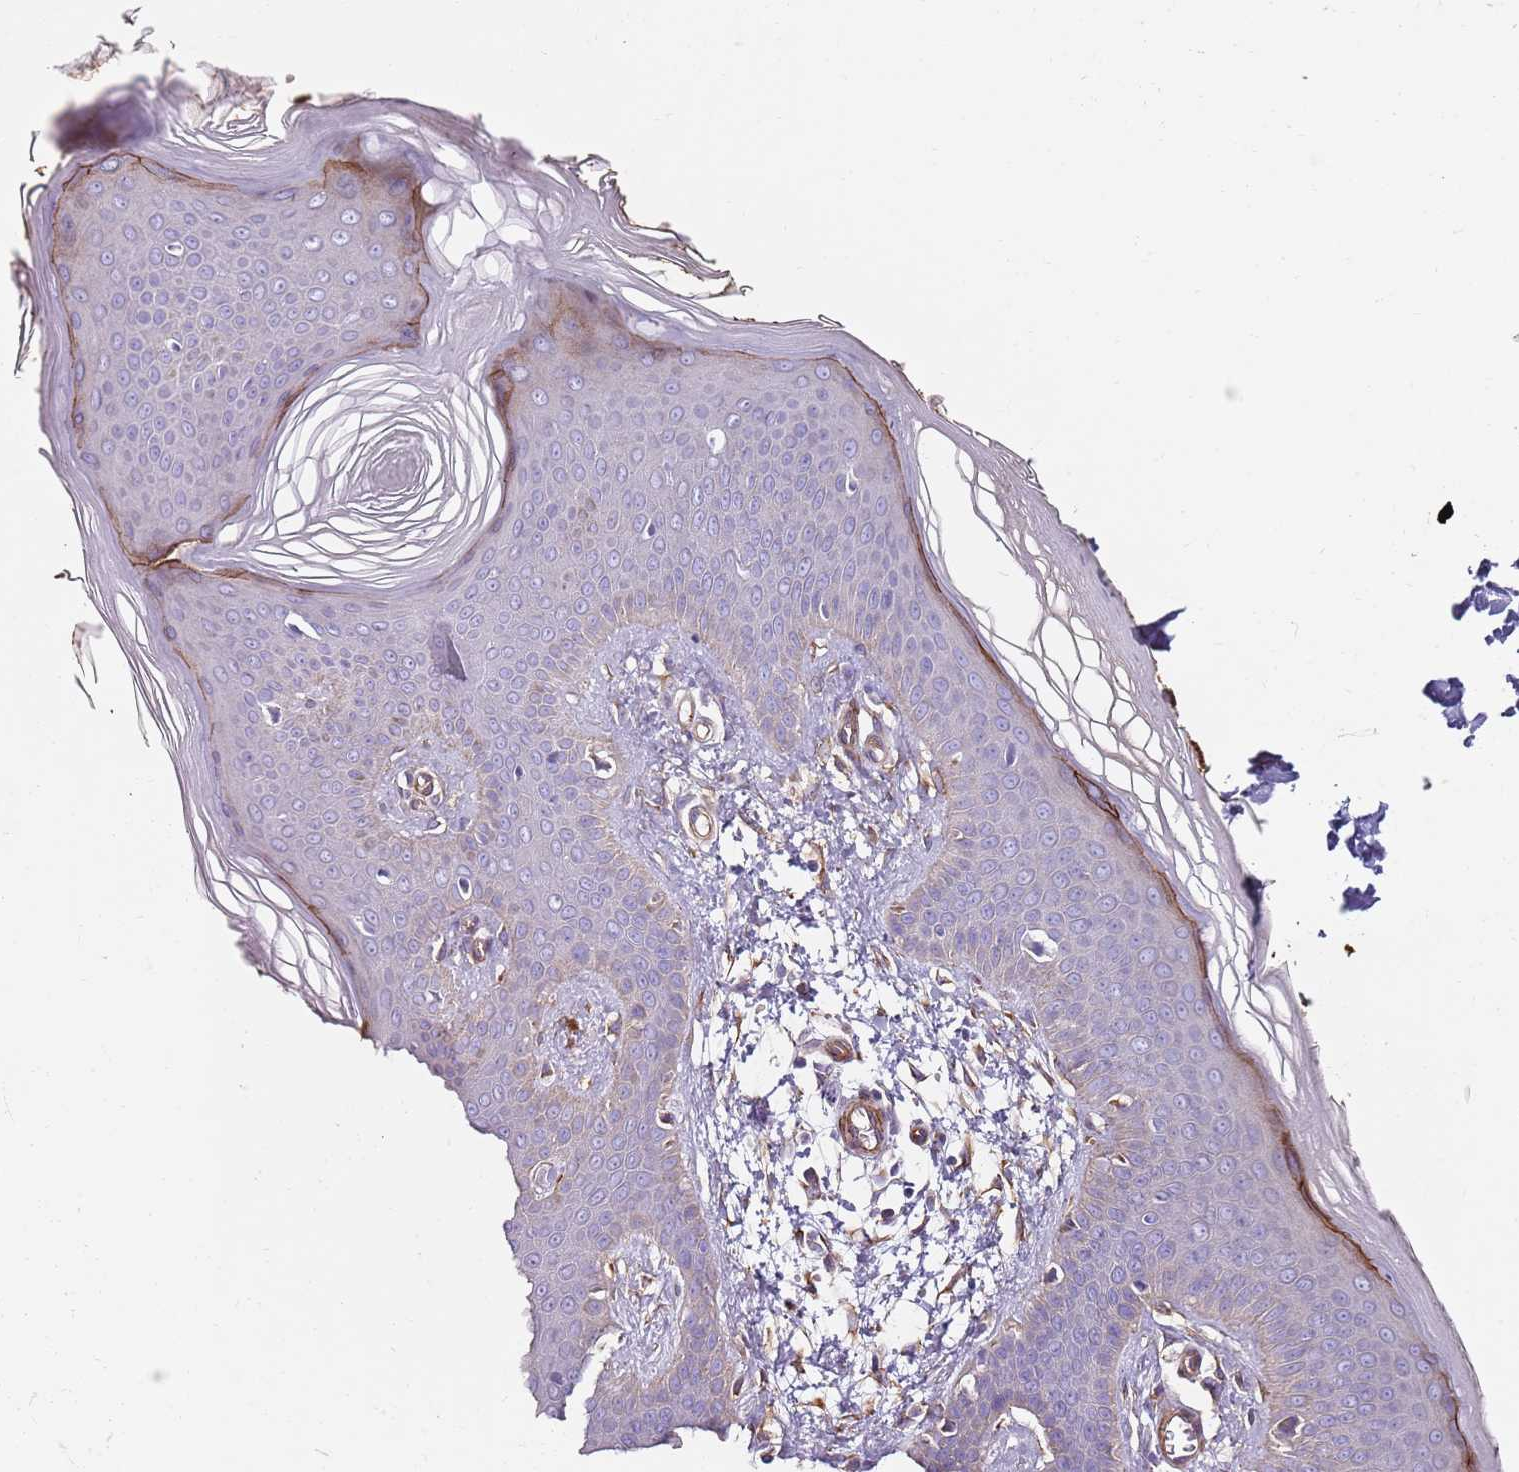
{"staining": {"intensity": "moderate", "quantity": ">75%", "location": "cytoplasmic/membranous"}, "tissue": "skin", "cell_type": "Fibroblasts", "image_type": "normal", "snomed": [{"axis": "morphology", "description": "Normal tissue, NOS"}, {"axis": "topography", "description": "Skin"}], "caption": "This histopathology image exhibits IHC staining of benign human skin, with medium moderate cytoplasmic/membranous expression in about >75% of fibroblasts.", "gene": "PHLPP2", "patient": {"sex": "male", "age": 36}}